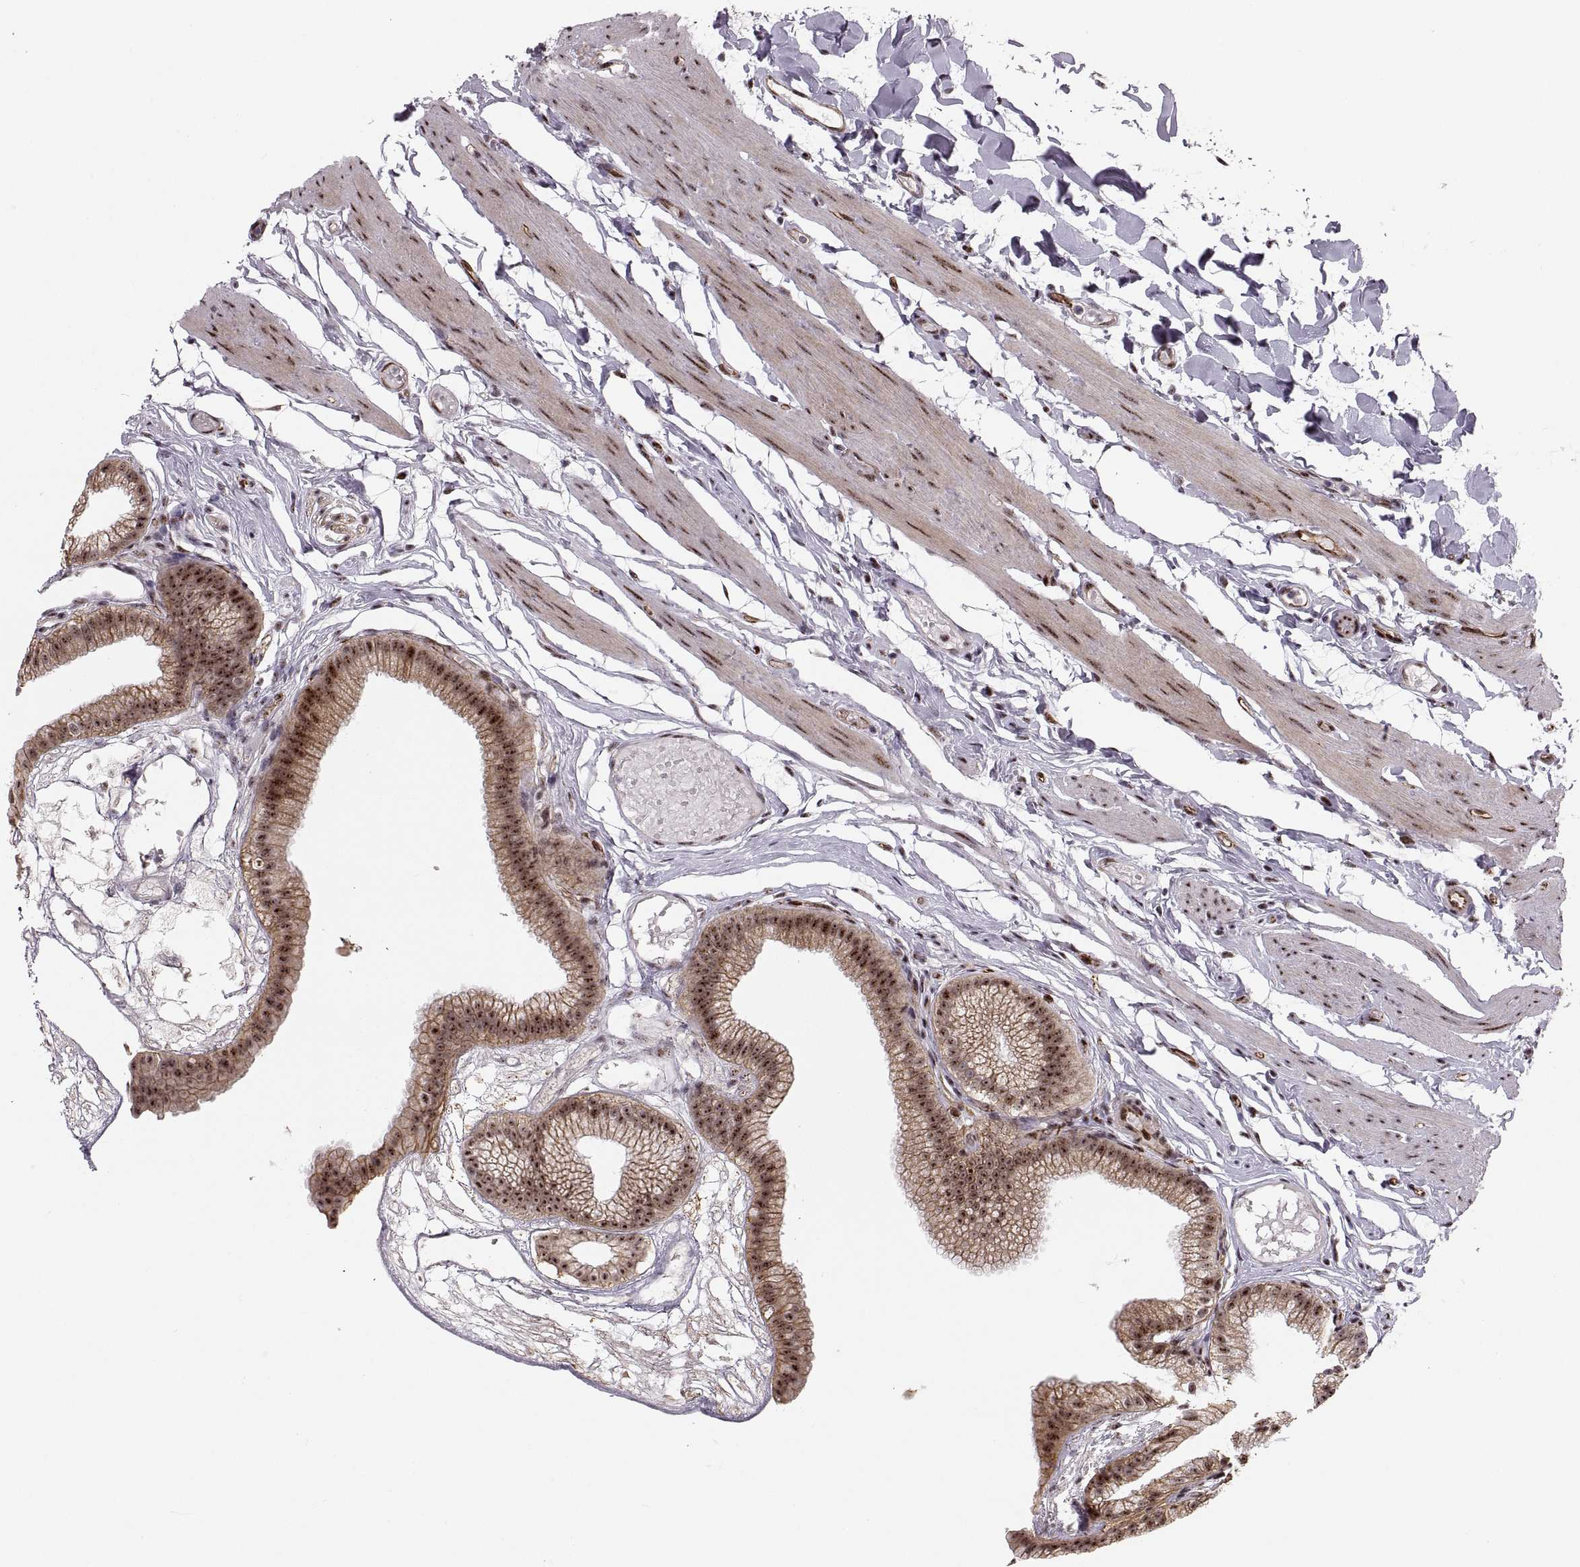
{"staining": {"intensity": "strong", "quantity": ">75%", "location": "nuclear"}, "tissue": "gallbladder", "cell_type": "Glandular cells", "image_type": "normal", "snomed": [{"axis": "morphology", "description": "Normal tissue, NOS"}, {"axis": "topography", "description": "Gallbladder"}], "caption": "Glandular cells show high levels of strong nuclear expression in approximately >75% of cells in unremarkable human gallbladder.", "gene": "ZCCHC17", "patient": {"sex": "female", "age": 45}}